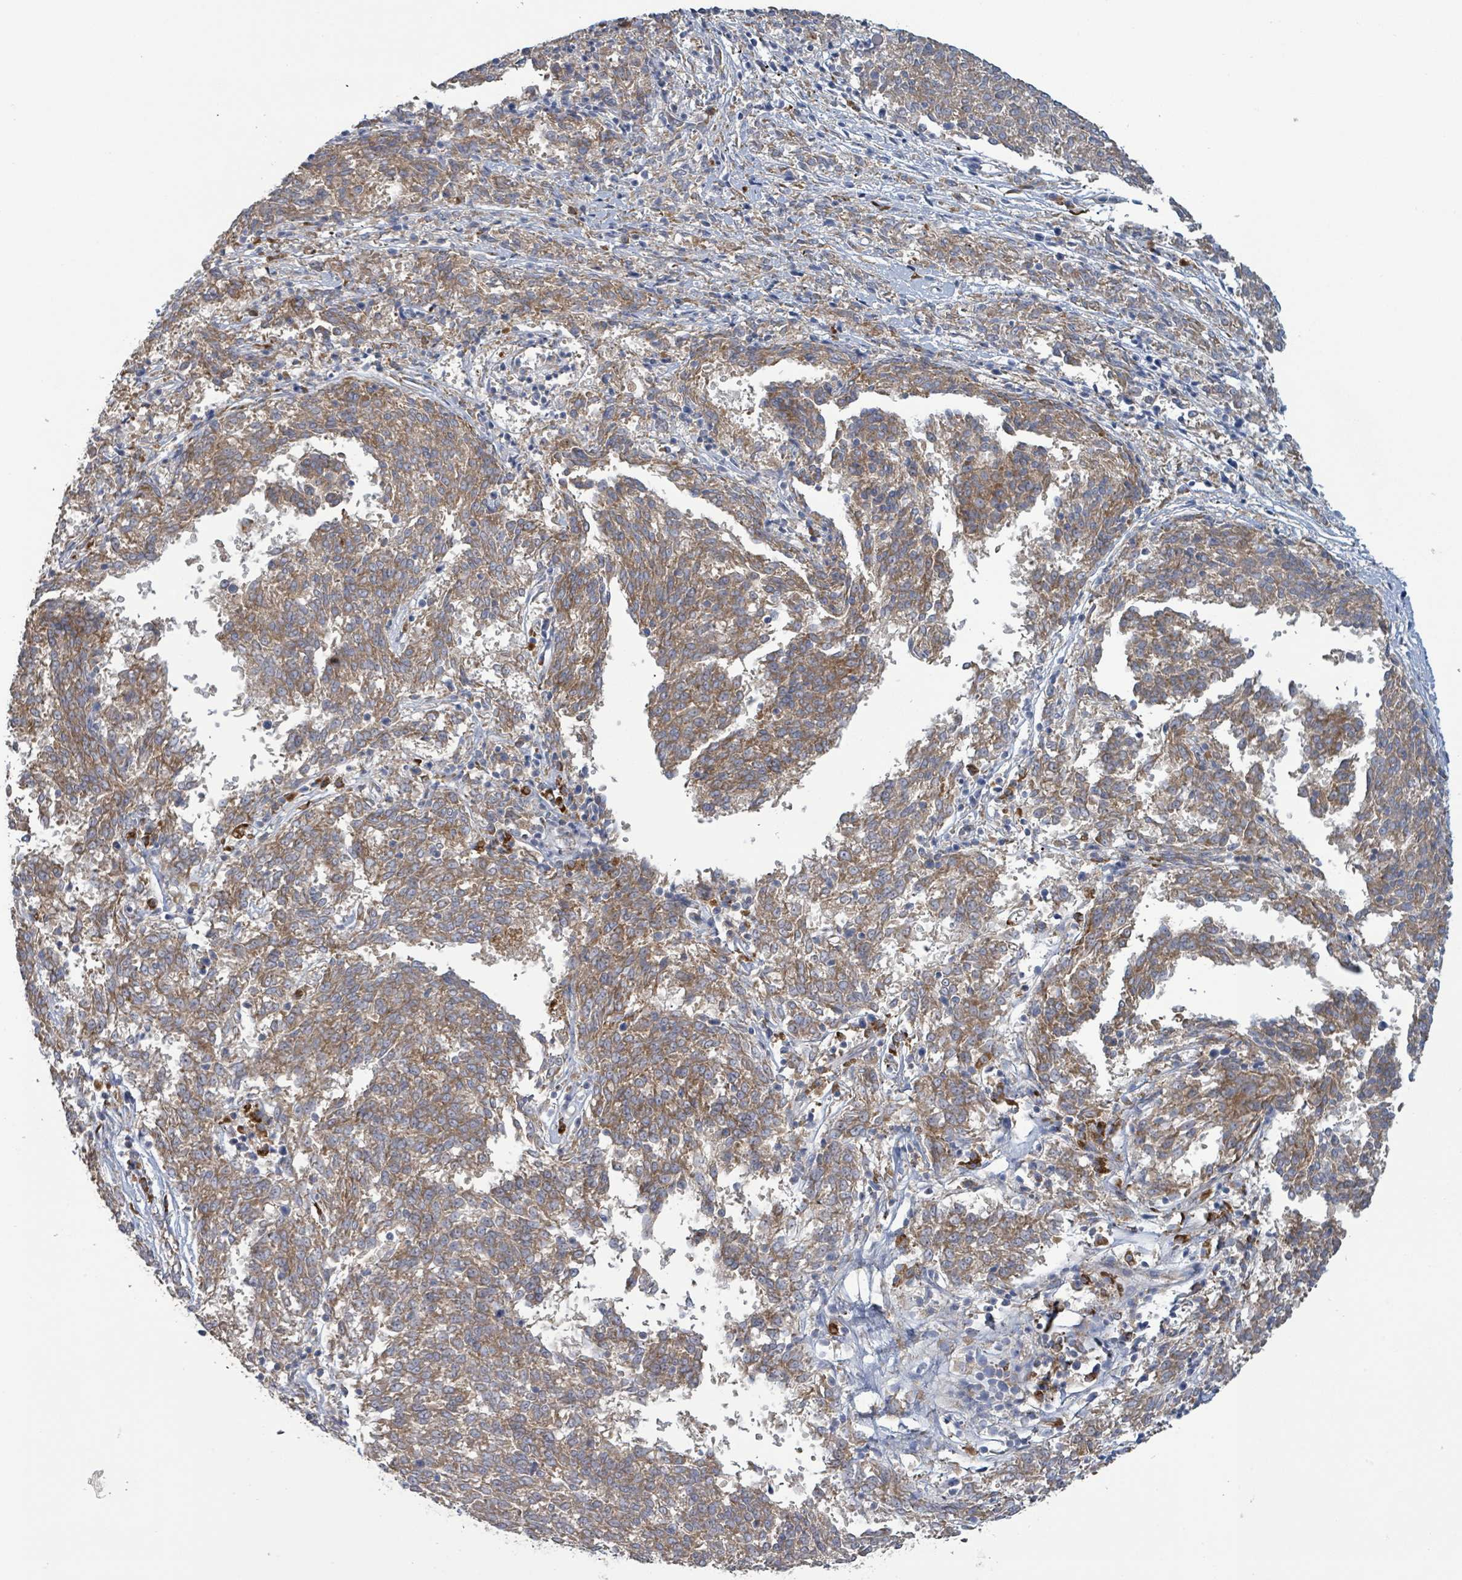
{"staining": {"intensity": "moderate", "quantity": ">75%", "location": "cytoplasmic/membranous"}, "tissue": "melanoma", "cell_type": "Tumor cells", "image_type": "cancer", "snomed": [{"axis": "morphology", "description": "Malignant melanoma, NOS"}, {"axis": "topography", "description": "Skin"}], "caption": "Immunohistochemical staining of malignant melanoma demonstrates medium levels of moderate cytoplasmic/membranous protein staining in approximately >75% of tumor cells.", "gene": "RPL32", "patient": {"sex": "female", "age": 72}}